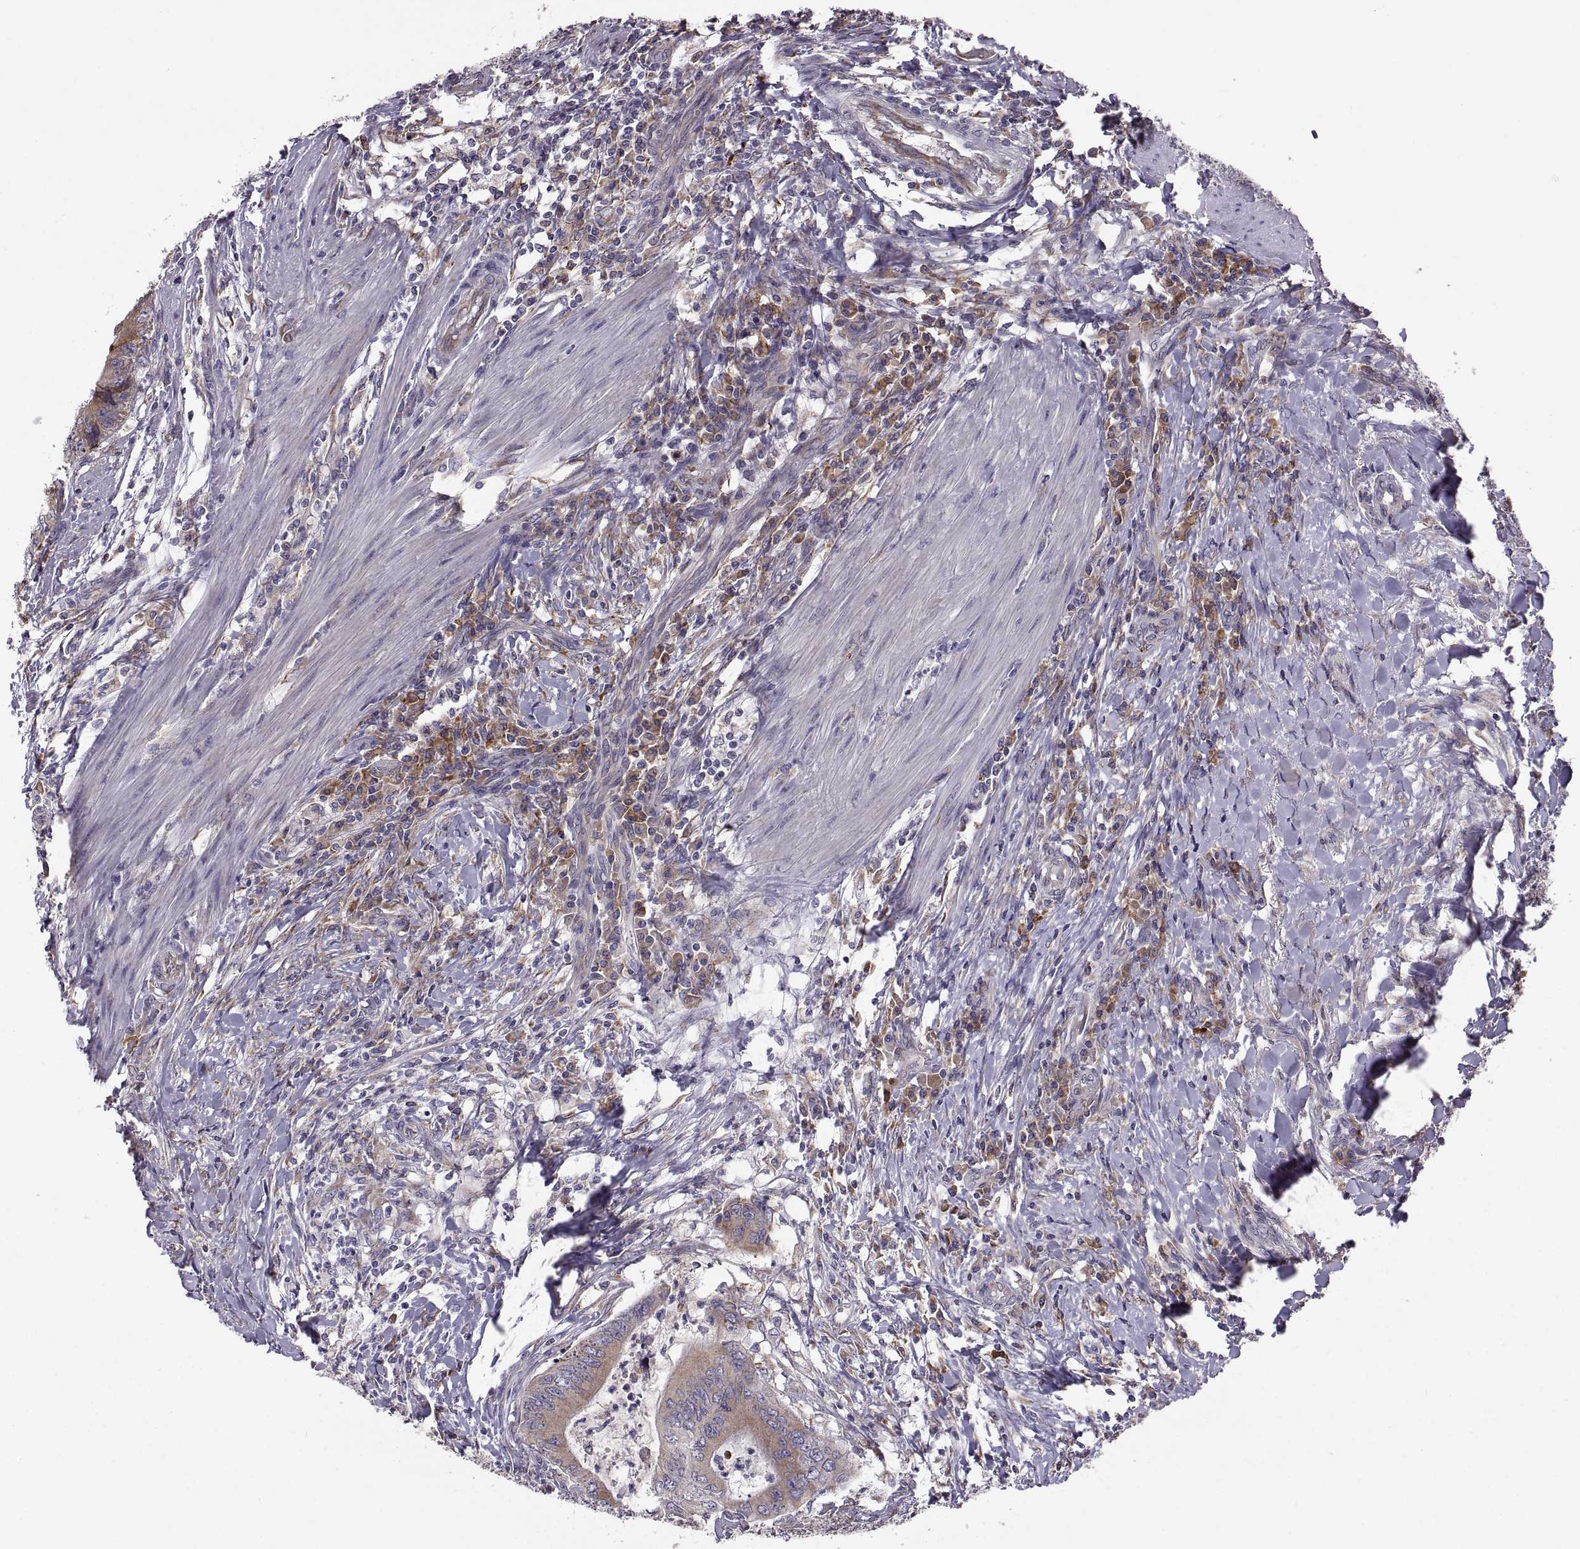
{"staining": {"intensity": "weak", "quantity": "25%-75%", "location": "cytoplasmic/membranous"}, "tissue": "colorectal cancer", "cell_type": "Tumor cells", "image_type": "cancer", "snomed": [{"axis": "morphology", "description": "Adenocarcinoma, NOS"}, {"axis": "topography", "description": "Colon"}], "caption": "An image of colorectal cancer (adenocarcinoma) stained for a protein demonstrates weak cytoplasmic/membranous brown staining in tumor cells. (DAB IHC with brightfield microscopy, high magnification).", "gene": "PLEKHB2", "patient": {"sex": "male", "age": 53}}